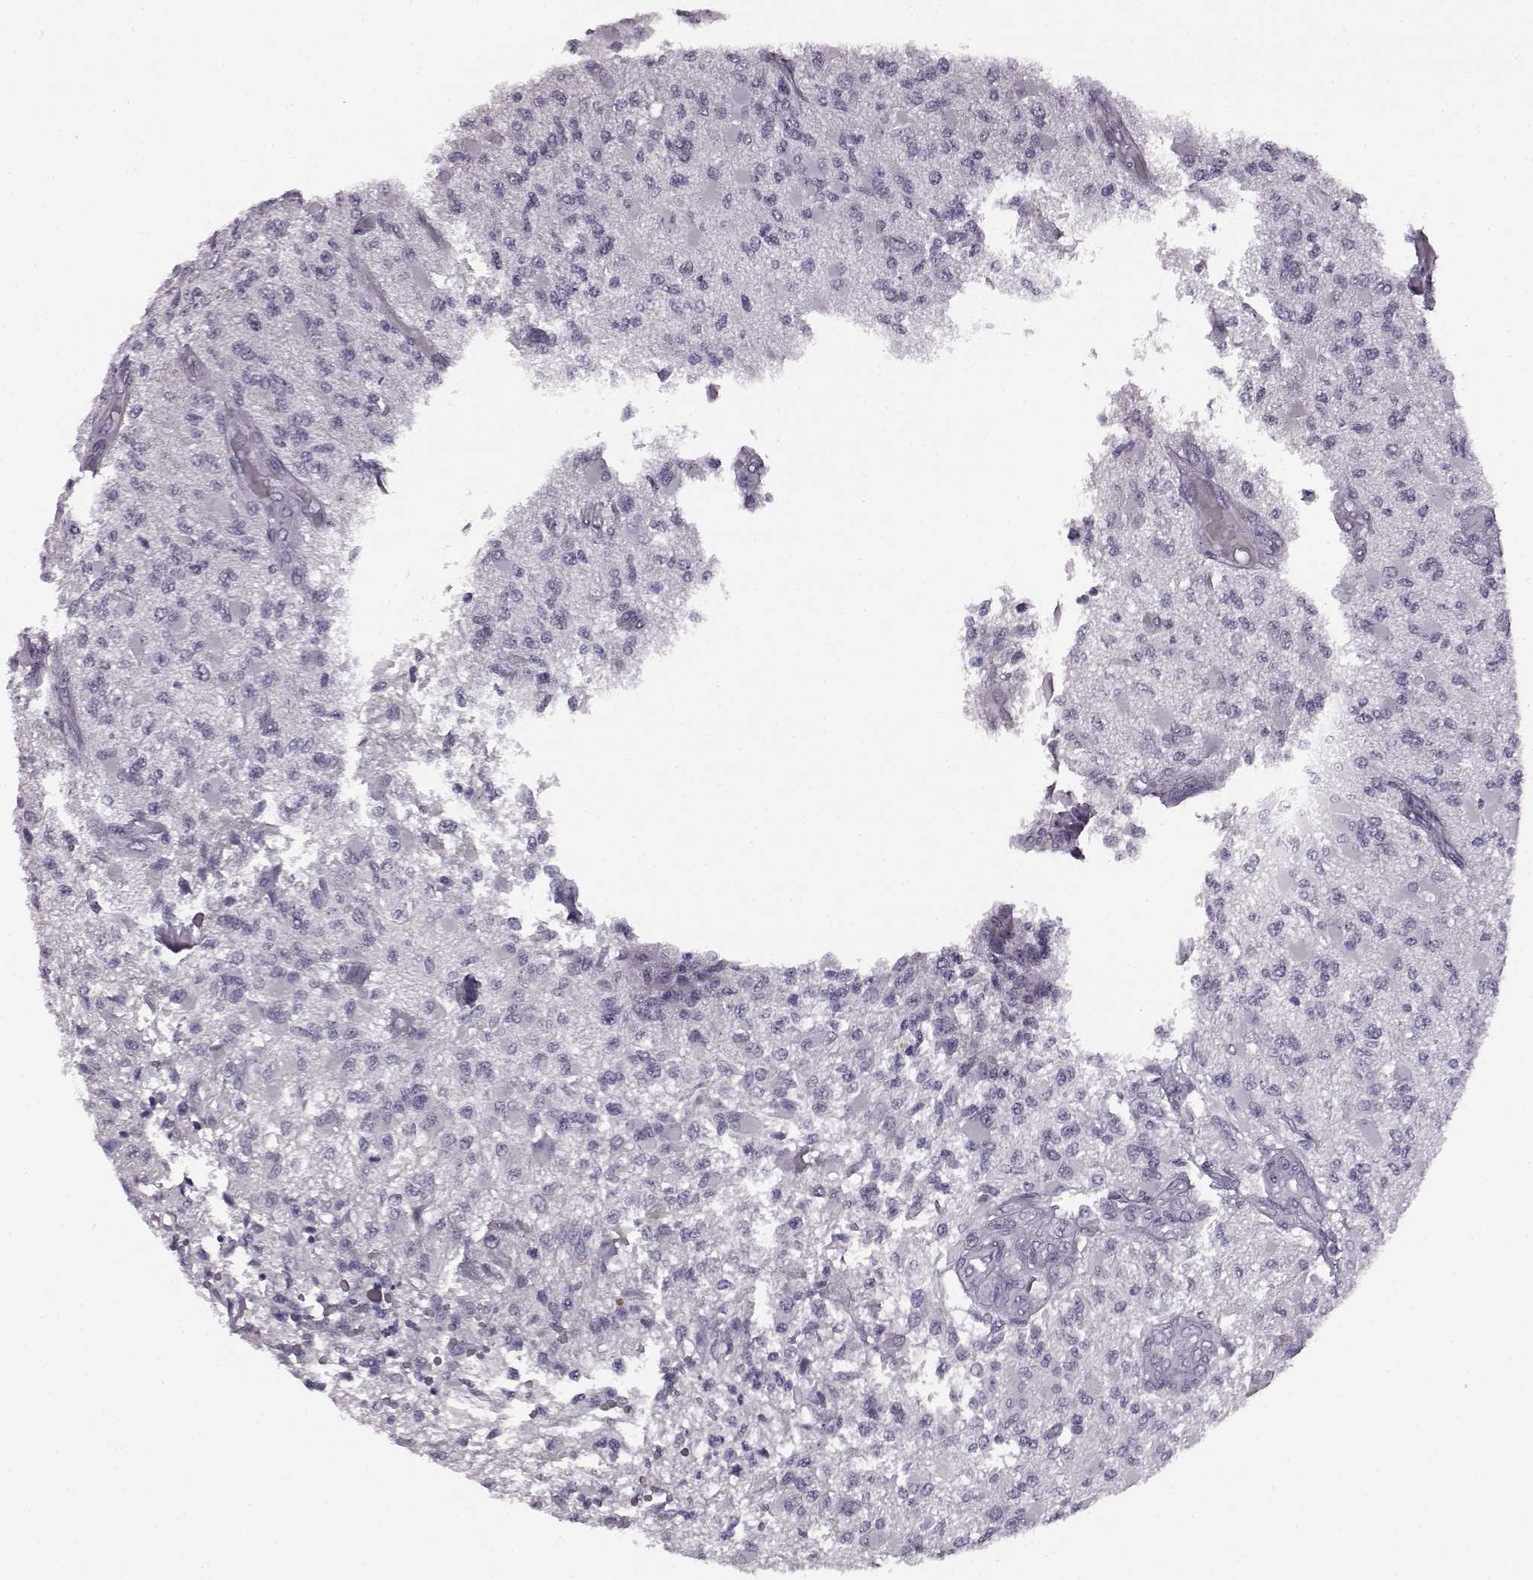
{"staining": {"intensity": "negative", "quantity": "none", "location": "none"}, "tissue": "glioma", "cell_type": "Tumor cells", "image_type": "cancer", "snomed": [{"axis": "morphology", "description": "Glioma, malignant, High grade"}, {"axis": "topography", "description": "Brain"}], "caption": "This is an immunohistochemistry (IHC) image of human malignant glioma (high-grade). There is no staining in tumor cells.", "gene": "JSRP1", "patient": {"sex": "female", "age": 63}}